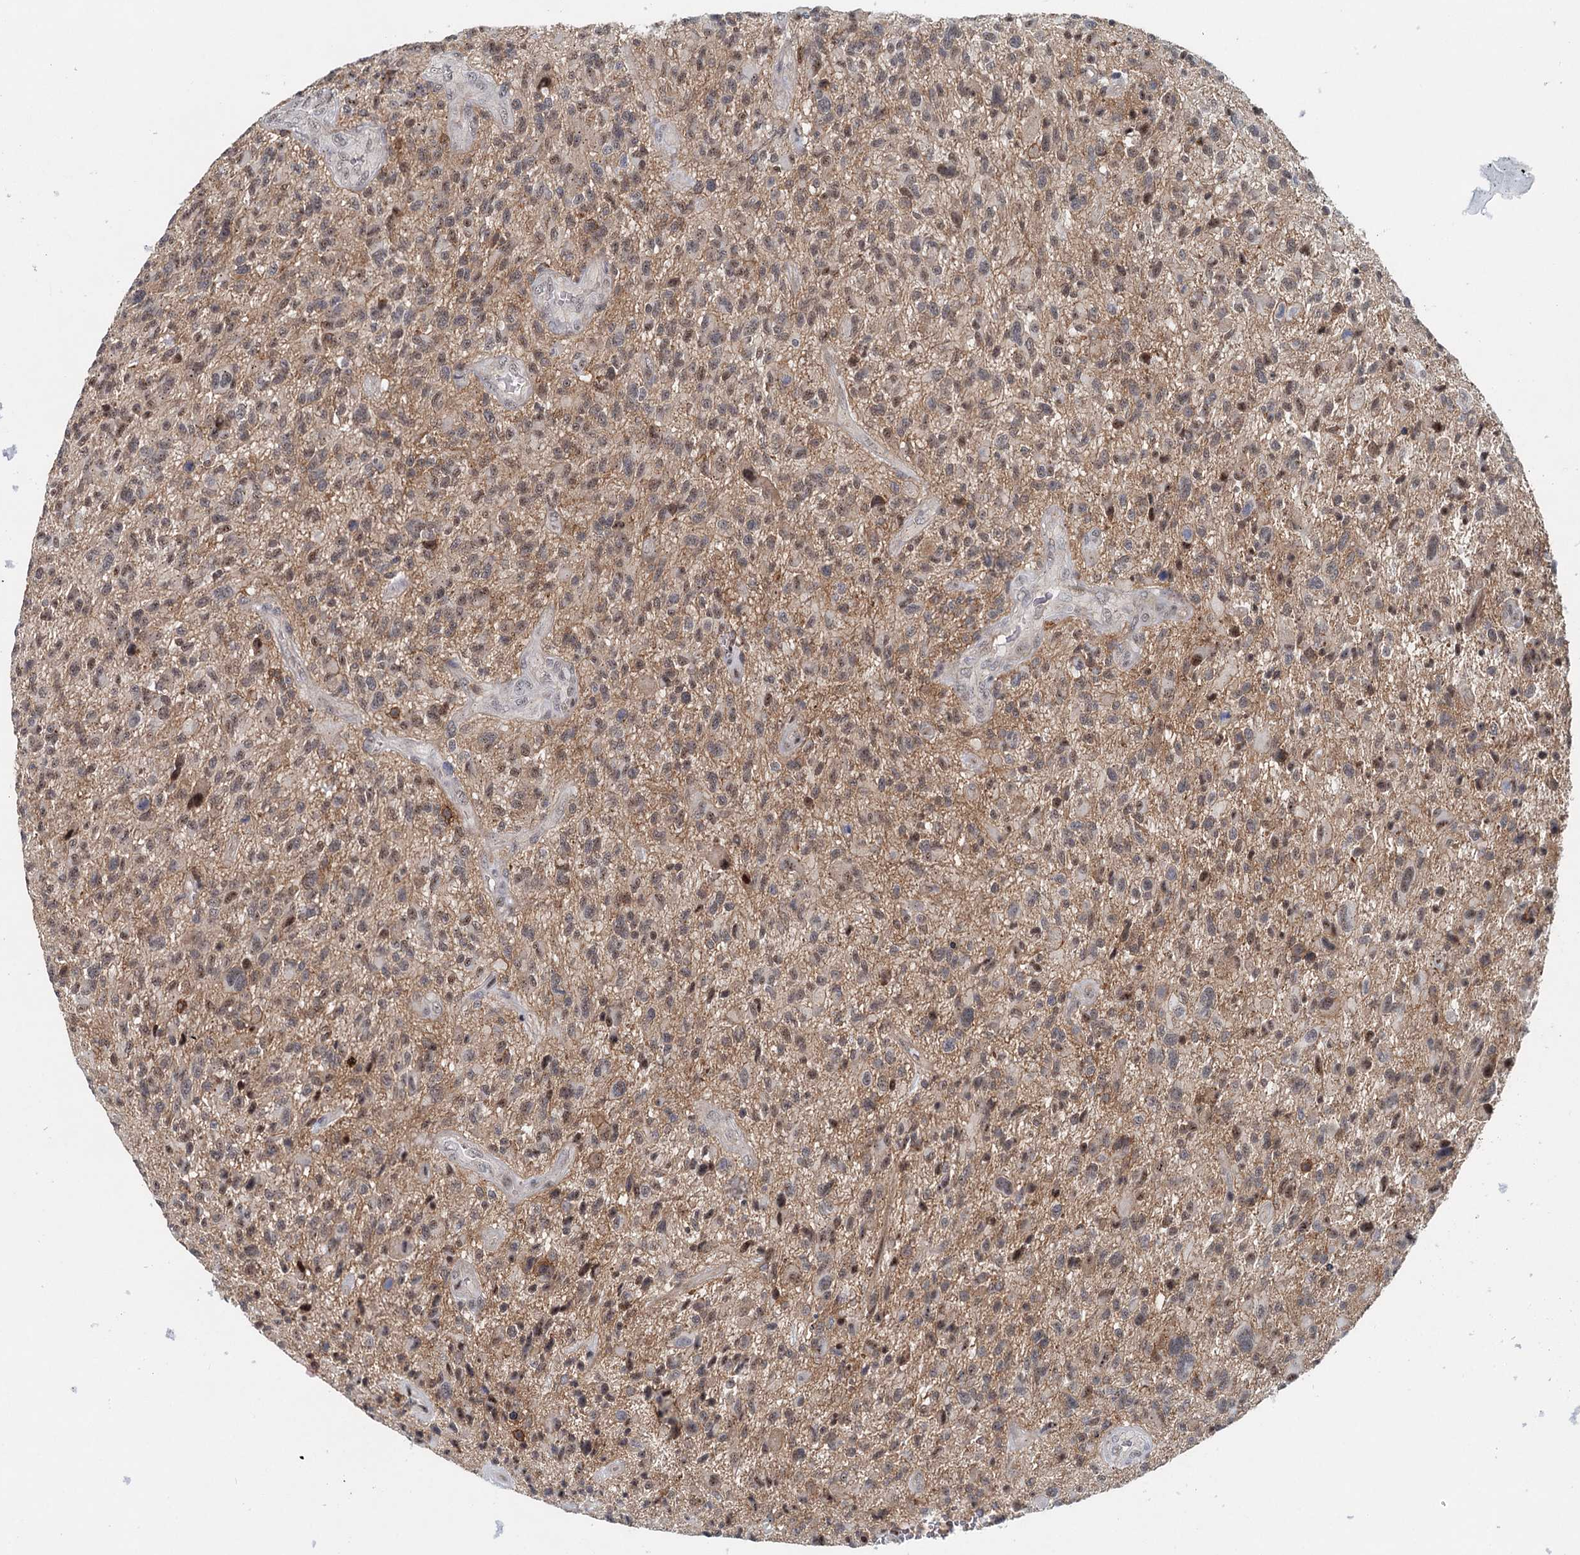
{"staining": {"intensity": "weak", "quantity": "25%-75%", "location": "cytoplasmic/membranous,nuclear"}, "tissue": "glioma", "cell_type": "Tumor cells", "image_type": "cancer", "snomed": [{"axis": "morphology", "description": "Glioma, malignant, High grade"}, {"axis": "topography", "description": "Brain"}], "caption": "This photomicrograph shows immunohistochemistry (IHC) staining of human malignant glioma (high-grade), with low weak cytoplasmic/membranous and nuclear staining in about 25%-75% of tumor cells.", "gene": "CDC42SE2", "patient": {"sex": "male", "age": 47}}